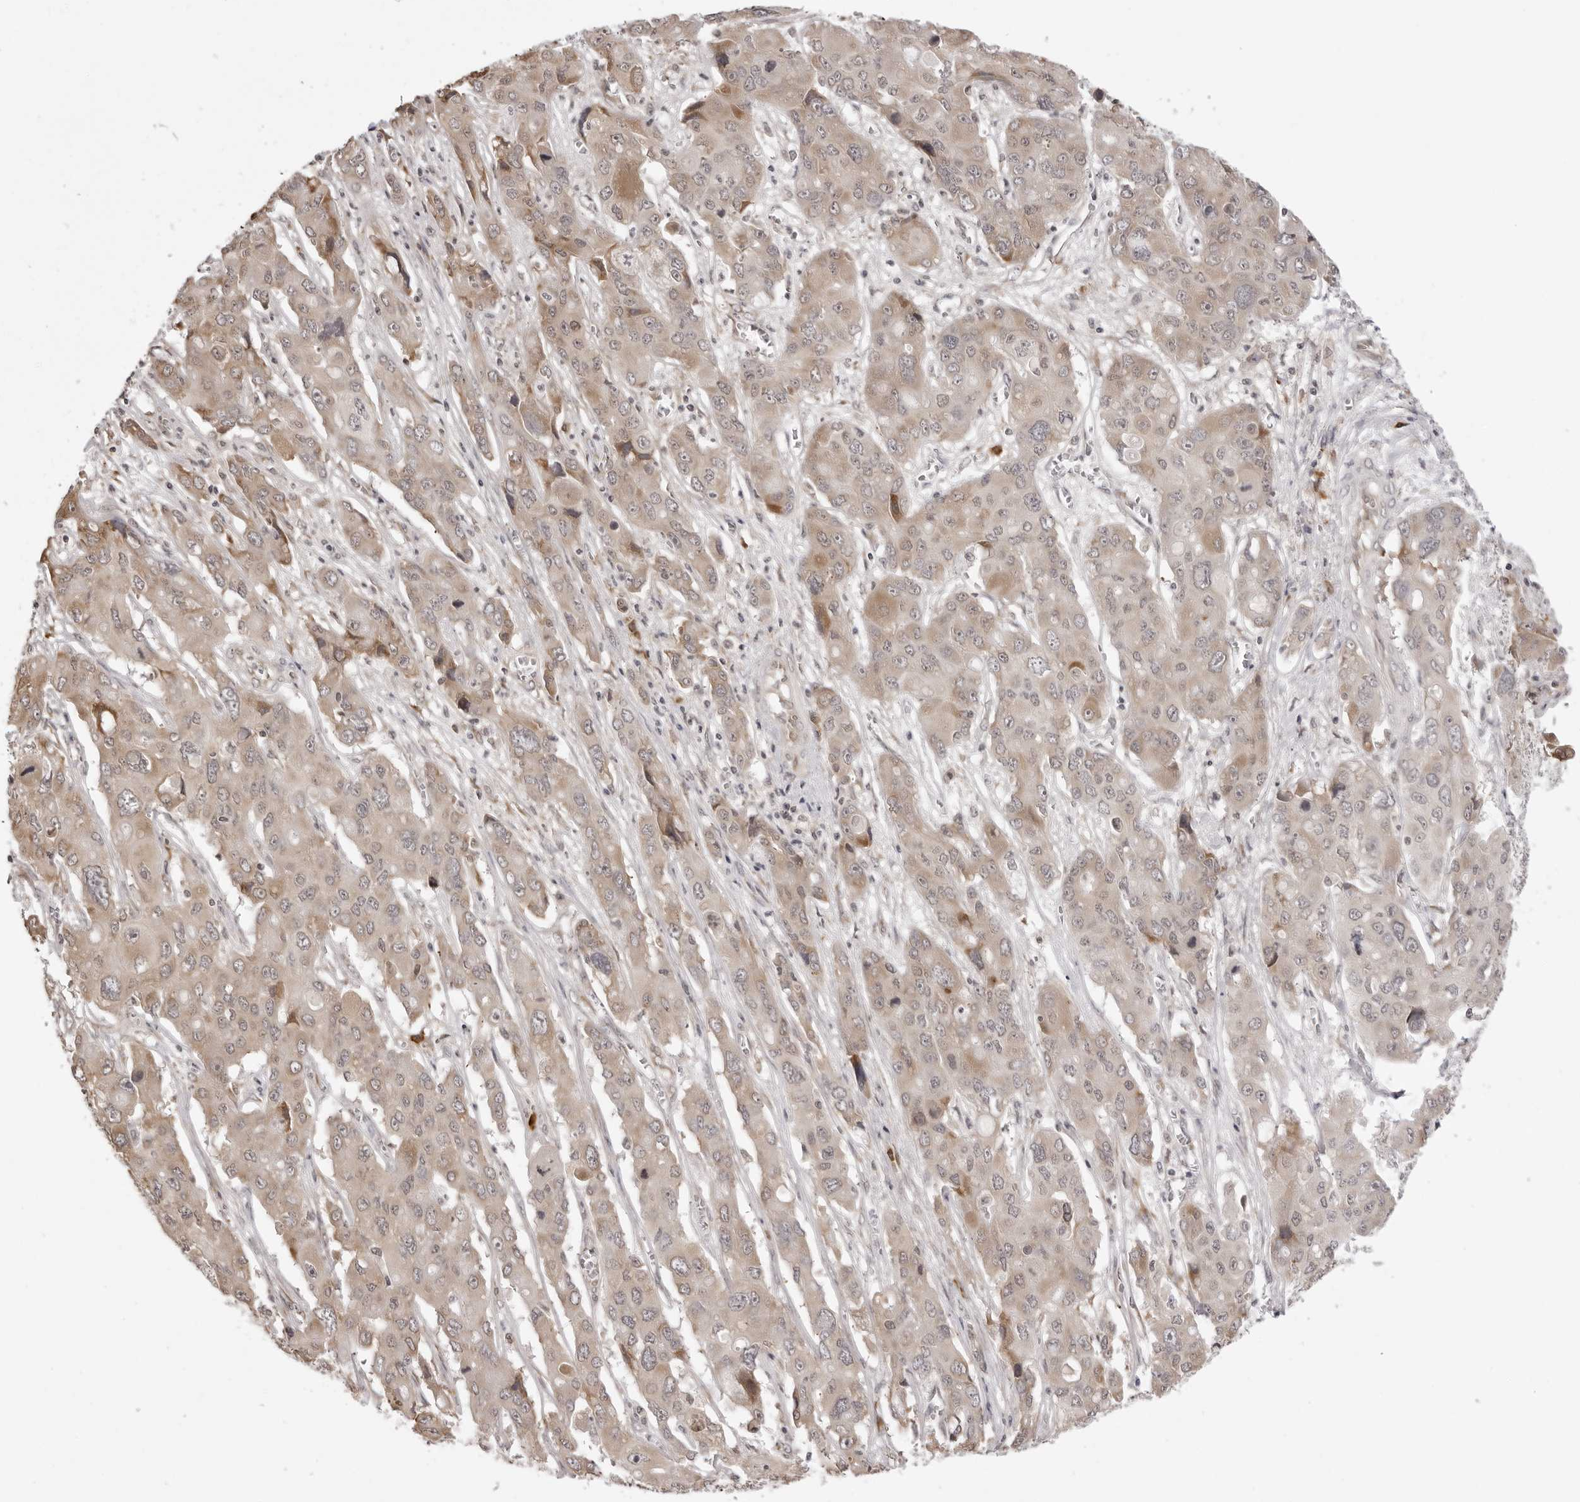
{"staining": {"intensity": "weak", "quantity": ">75%", "location": "cytoplasmic/membranous"}, "tissue": "liver cancer", "cell_type": "Tumor cells", "image_type": "cancer", "snomed": [{"axis": "morphology", "description": "Cholangiocarcinoma"}, {"axis": "topography", "description": "Liver"}], "caption": "A brown stain highlights weak cytoplasmic/membranous expression of a protein in human liver cholangiocarcinoma tumor cells. The protein of interest is shown in brown color, while the nuclei are stained blue.", "gene": "ZC3H11A", "patient": {"sex": "male", "age": 67}}